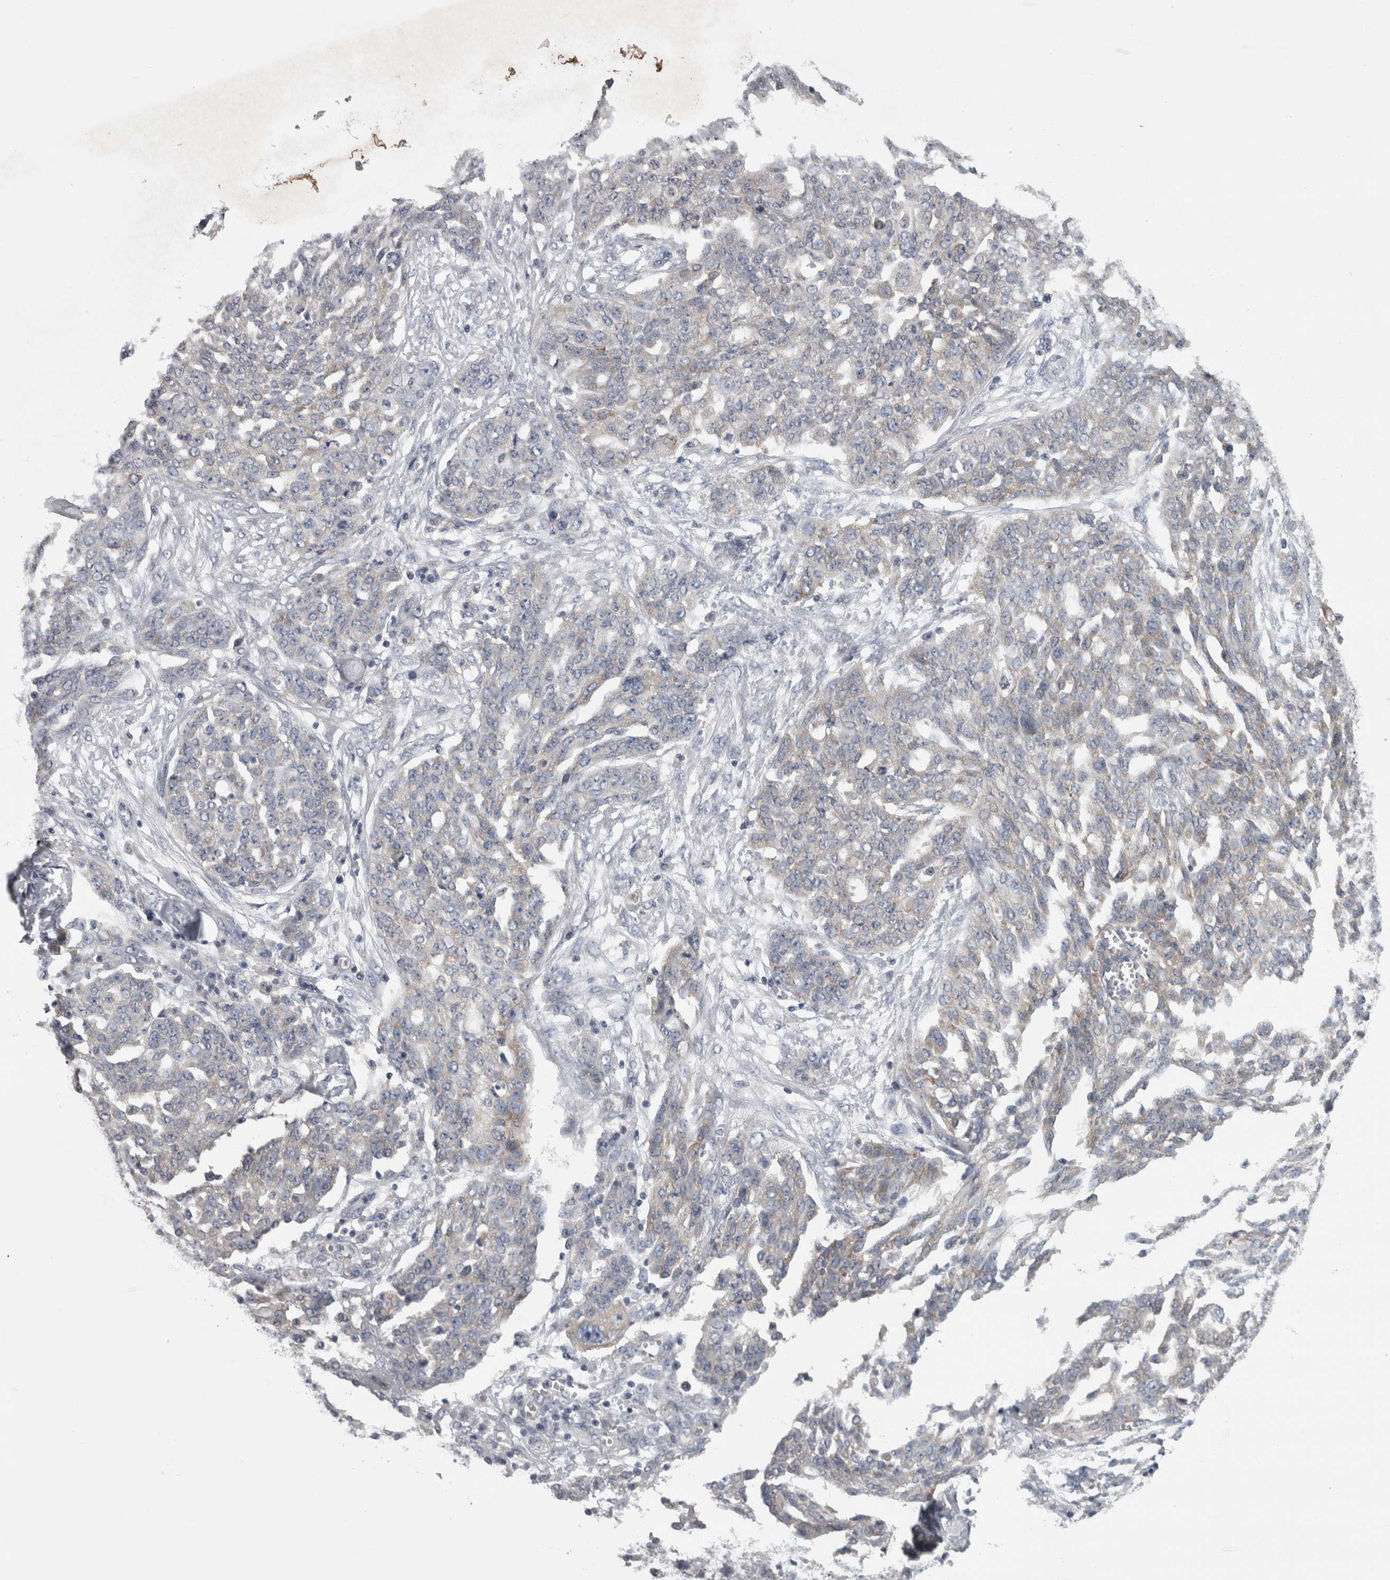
{"staining": {"intensity": "weak", "quantity": "<25%", "location": "cytoplasmic/membranous"}, "tissue": "ovarian cancer", "cell_type": "Tumor cells", "image_type": "cancer", "snomed": [{"axis": "morphology", "description": "Cystadenocarcinoma, serous, NOS"}, {"axis": "topography", "description": "Soft tissue"}, {"axis": "topography", "description": "Ovary"}], "caption": "High magnification brightfield microscopy of ovarian cancer (serous cystadenocarcinoma) stained with DAB (3,3'-diaminobenzidine) (brown) and counterstained with hematoxylin (blue): tumor cells show no significant expression. (Stains: DAB immunohistochemistry with hematoxylin counter stain, Microscopy: brightfield microscopy at high magnification).", "gene": "PRRC2C", "patient": {"sex": "female", "age": 57}}